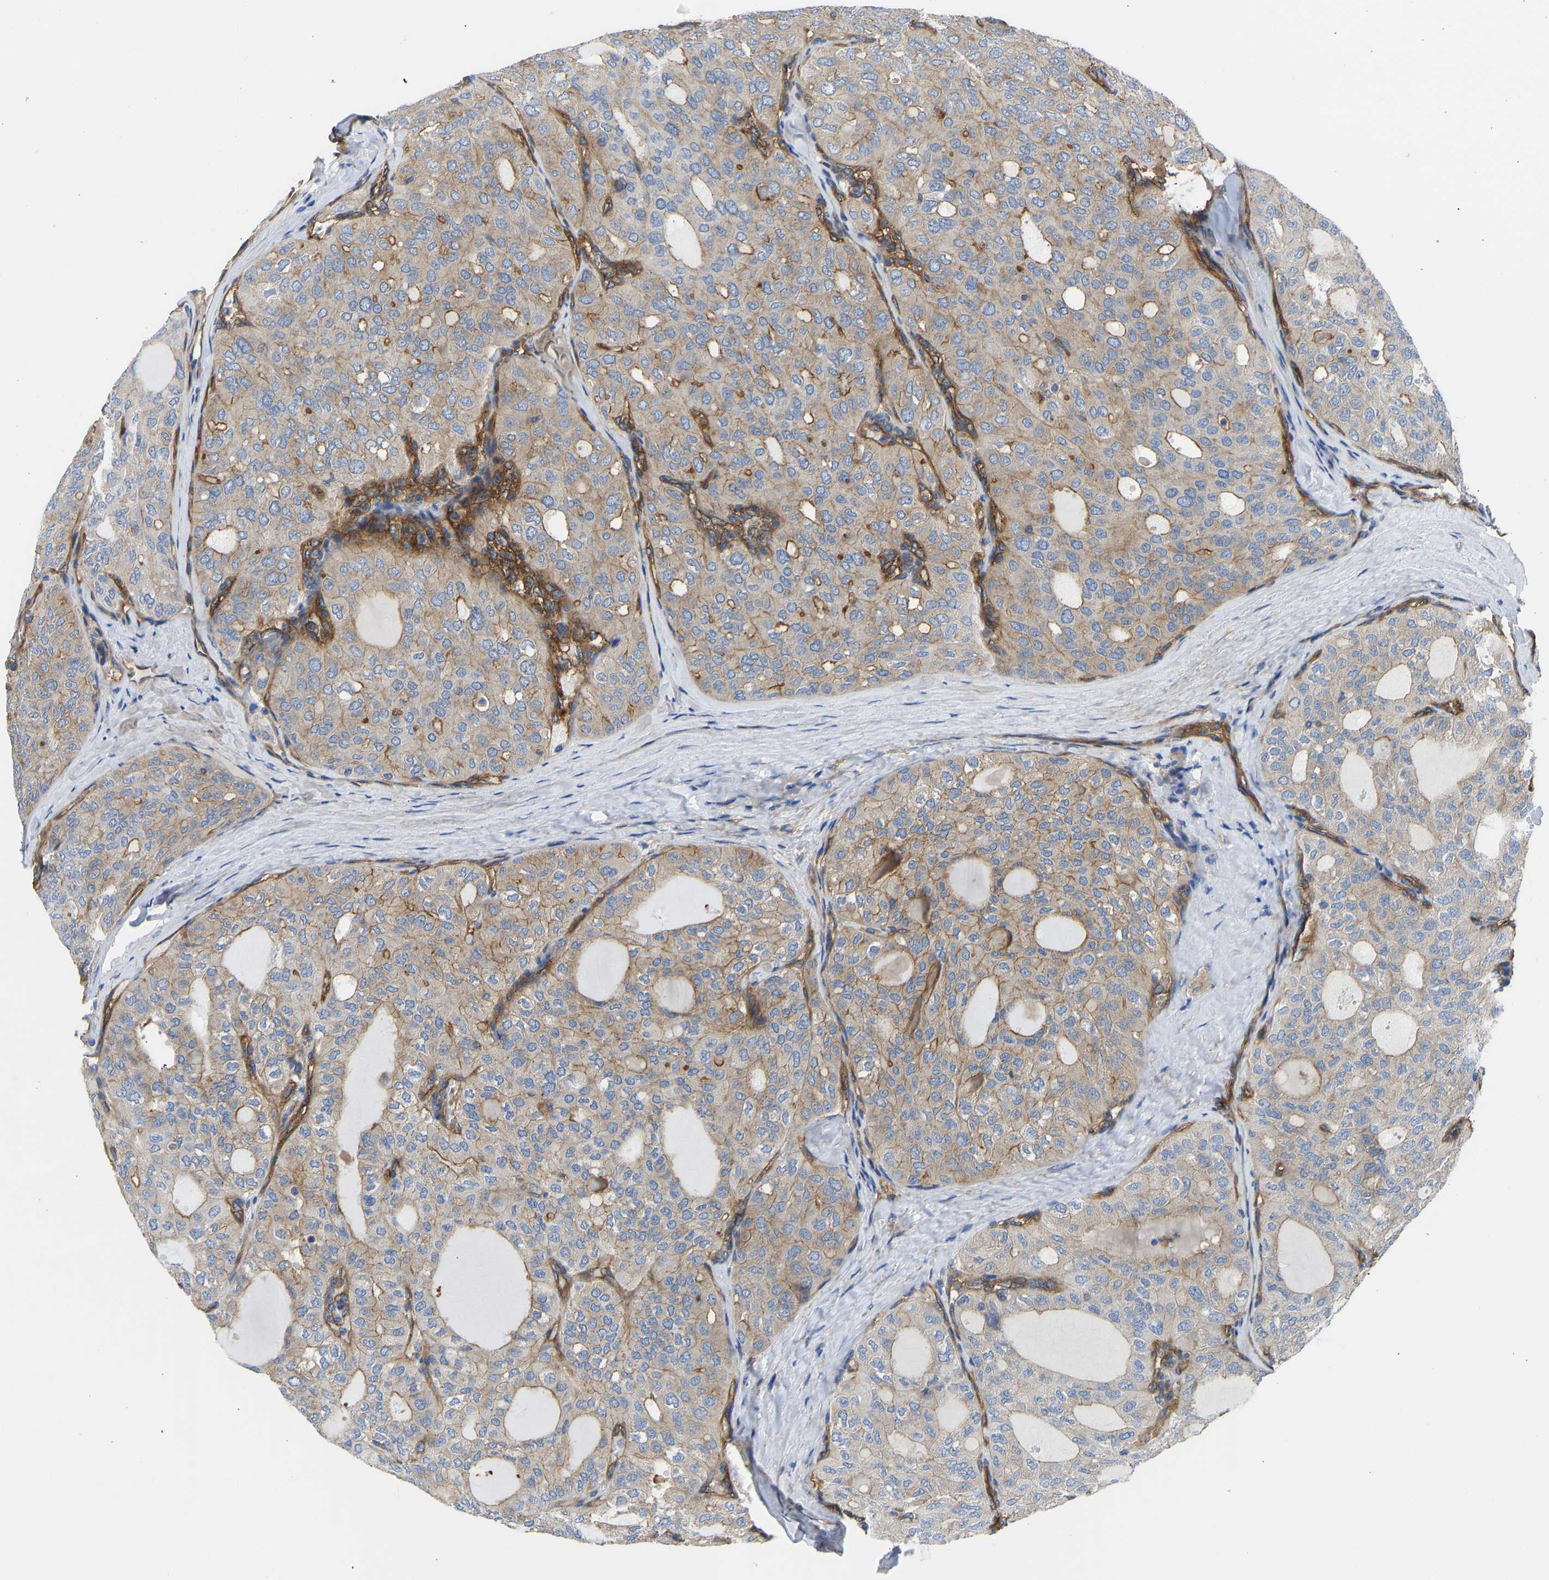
{"staining": {"intensity": "moderate", "quantity": ">75%", "location": "cytoplasmic/membranous"}, "tissue": "thyroid cancer", "cell_type": "Tumor cells", "image_type": "cancer", "snomed": [{"axis": "morphology", "description": "Follicular adenoma carcinoma, NOS"}, {"axis": "topography", "description": "Thyroid gland"}], "caption": "IHC (DAB) staining of thyroid follicular adenoma carcinoma displays moderate cytoplasmic/membranous protein expression in about >75% of tumor cells.", "gene": "MYO1C", "patient": {"sex": "male", "age": 75}}